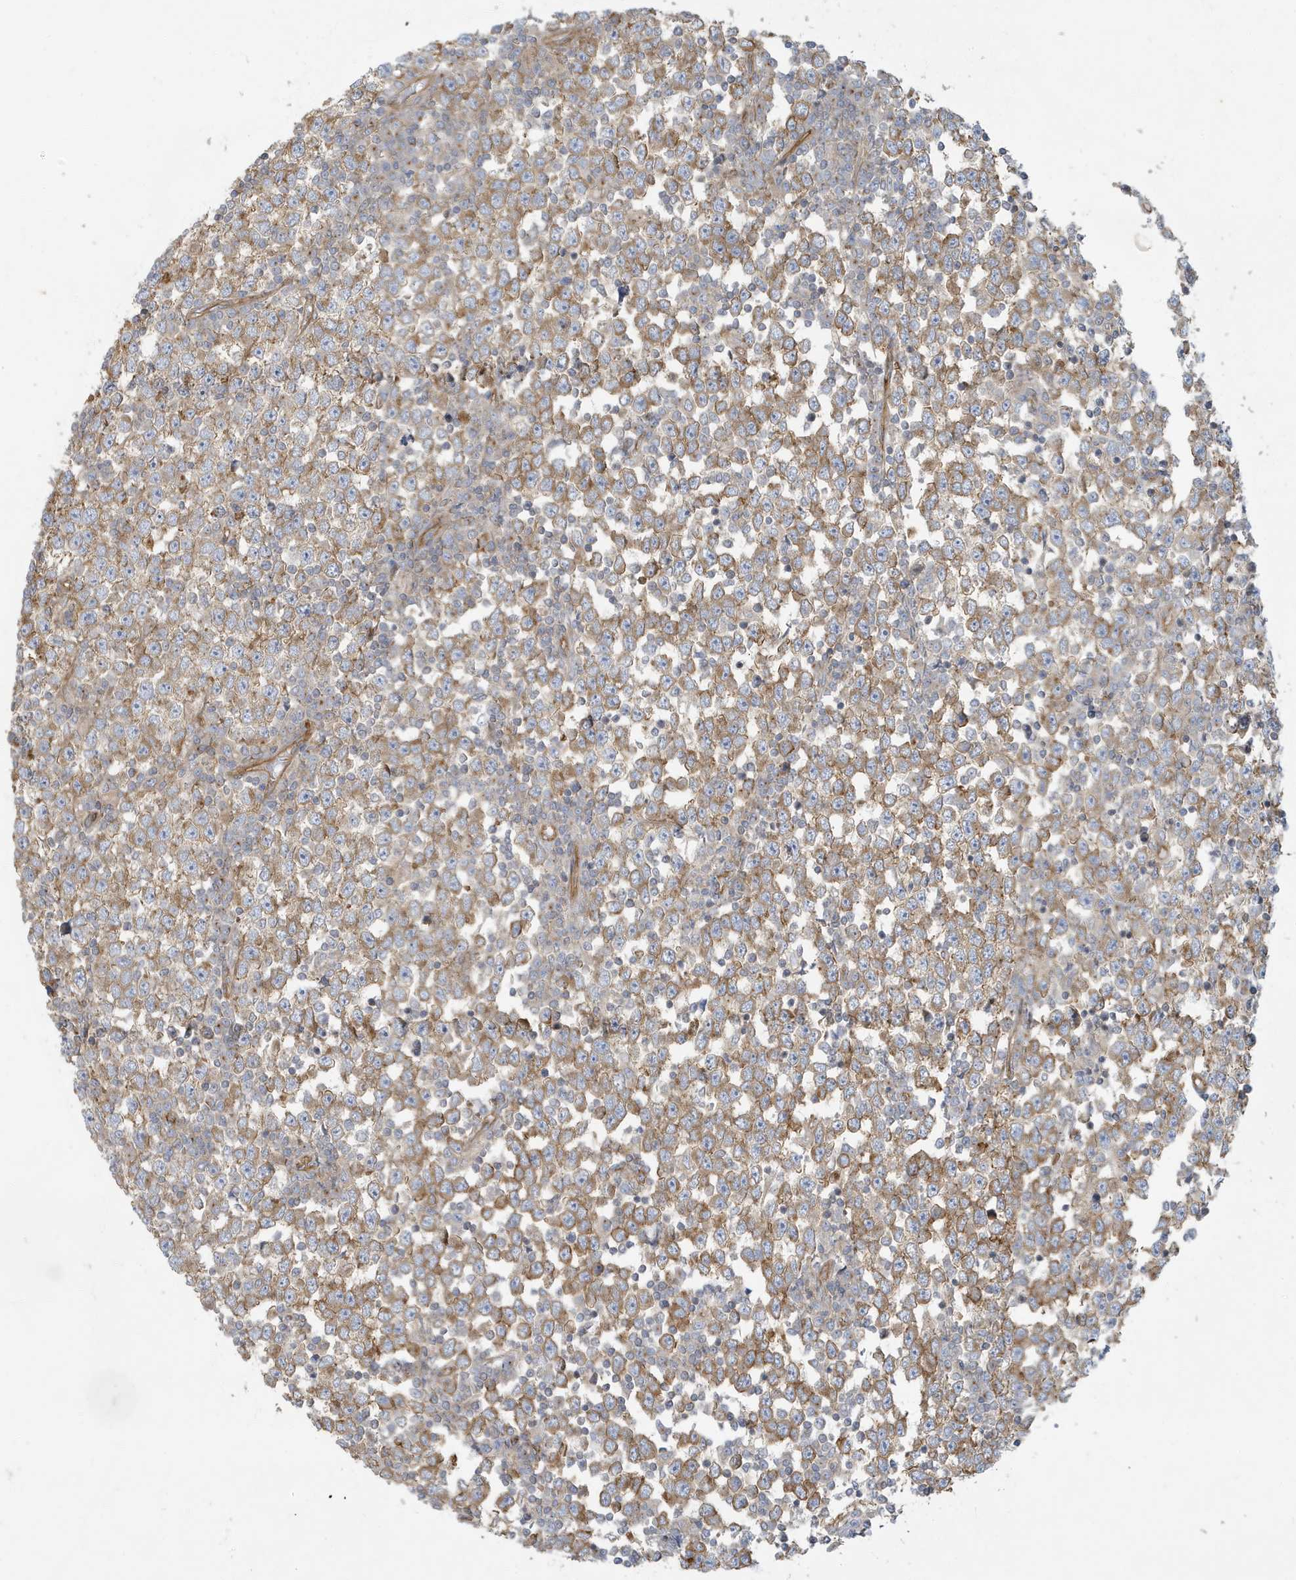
{"staining": {"intensity": "moderate", "quantity": ">75%", "location": "cytoplasmic/membranous"}, "tissue": "testis cancer", "cell_type": "Tumor cells", "image_type": "cancer", "snomed": [{"axis": "morphology", "description": "Seminoma, NOS"}, {"axis": "topography", "description": "Testis"}], "caption": "Immunohistochemical staining of human testis cancer displays moderate cytoplasmic/membranous protein expression in approximately >75% of tumor cells. (DAB IHC with brightfield microscopy, high magnification).", "gene": "ATP23", "patient": {"sex": "male", "age": 65}}